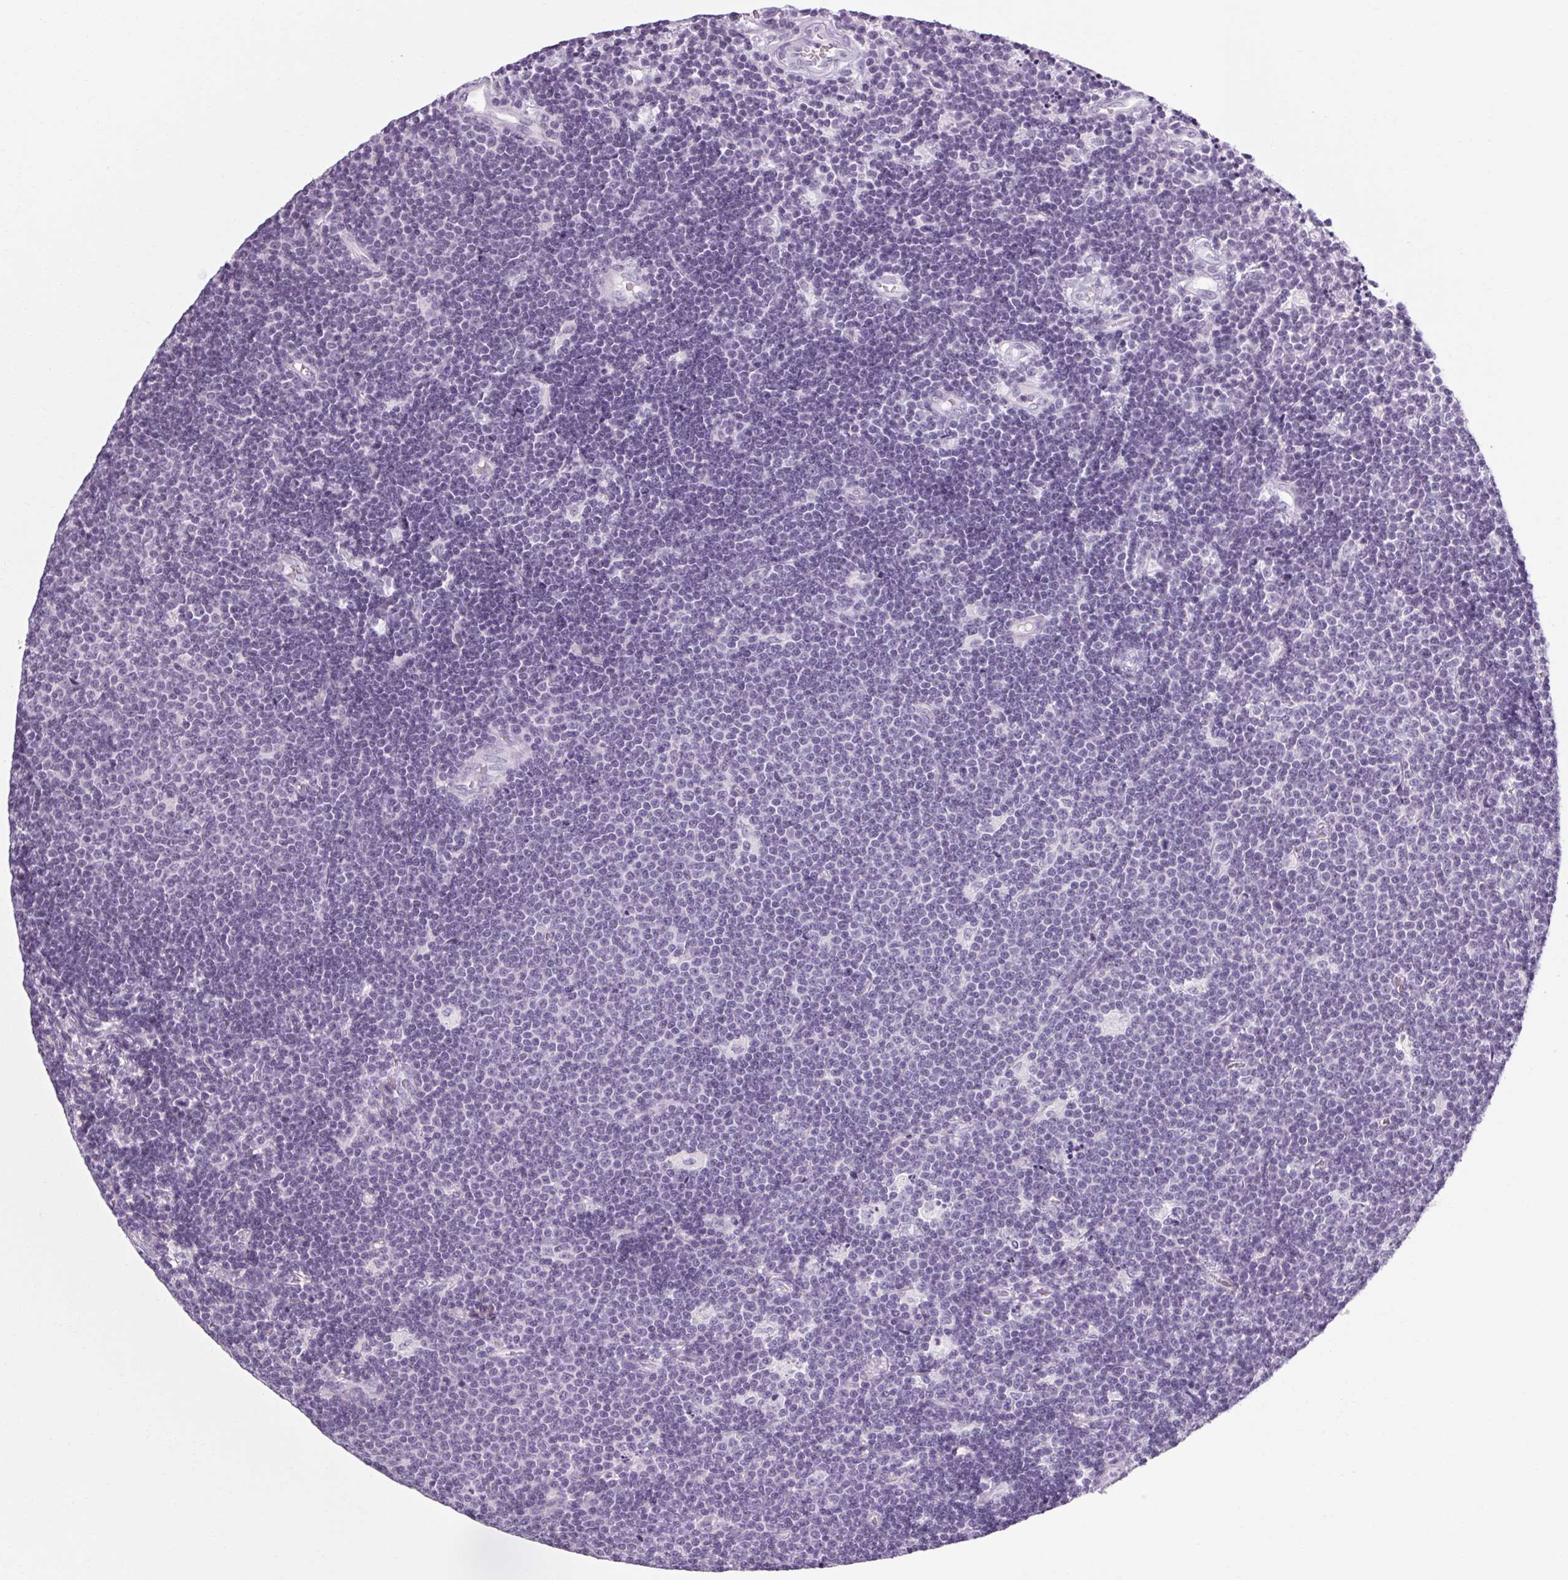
{"staining": {"intensity": "negative", "quantity": "none", "location": "none"}, "tissue": "lymphoma", "cell_type": "Tumor cells", "image_type": "cancer", "snomed": [{"axis": "morphology", "description": "Malignant lymphoma, non-Hodgkin's type, Low grade"}, {"axis": "topography", "description": "Brain"}], "caption": "Immunohistochemistry (IHC) photomicrograph of human lymphoma stained for a protein (brown), which demonstrates no expression in tumor cells.", "gene": "POMC", "patient": {"sex": "female", "age": 66}}